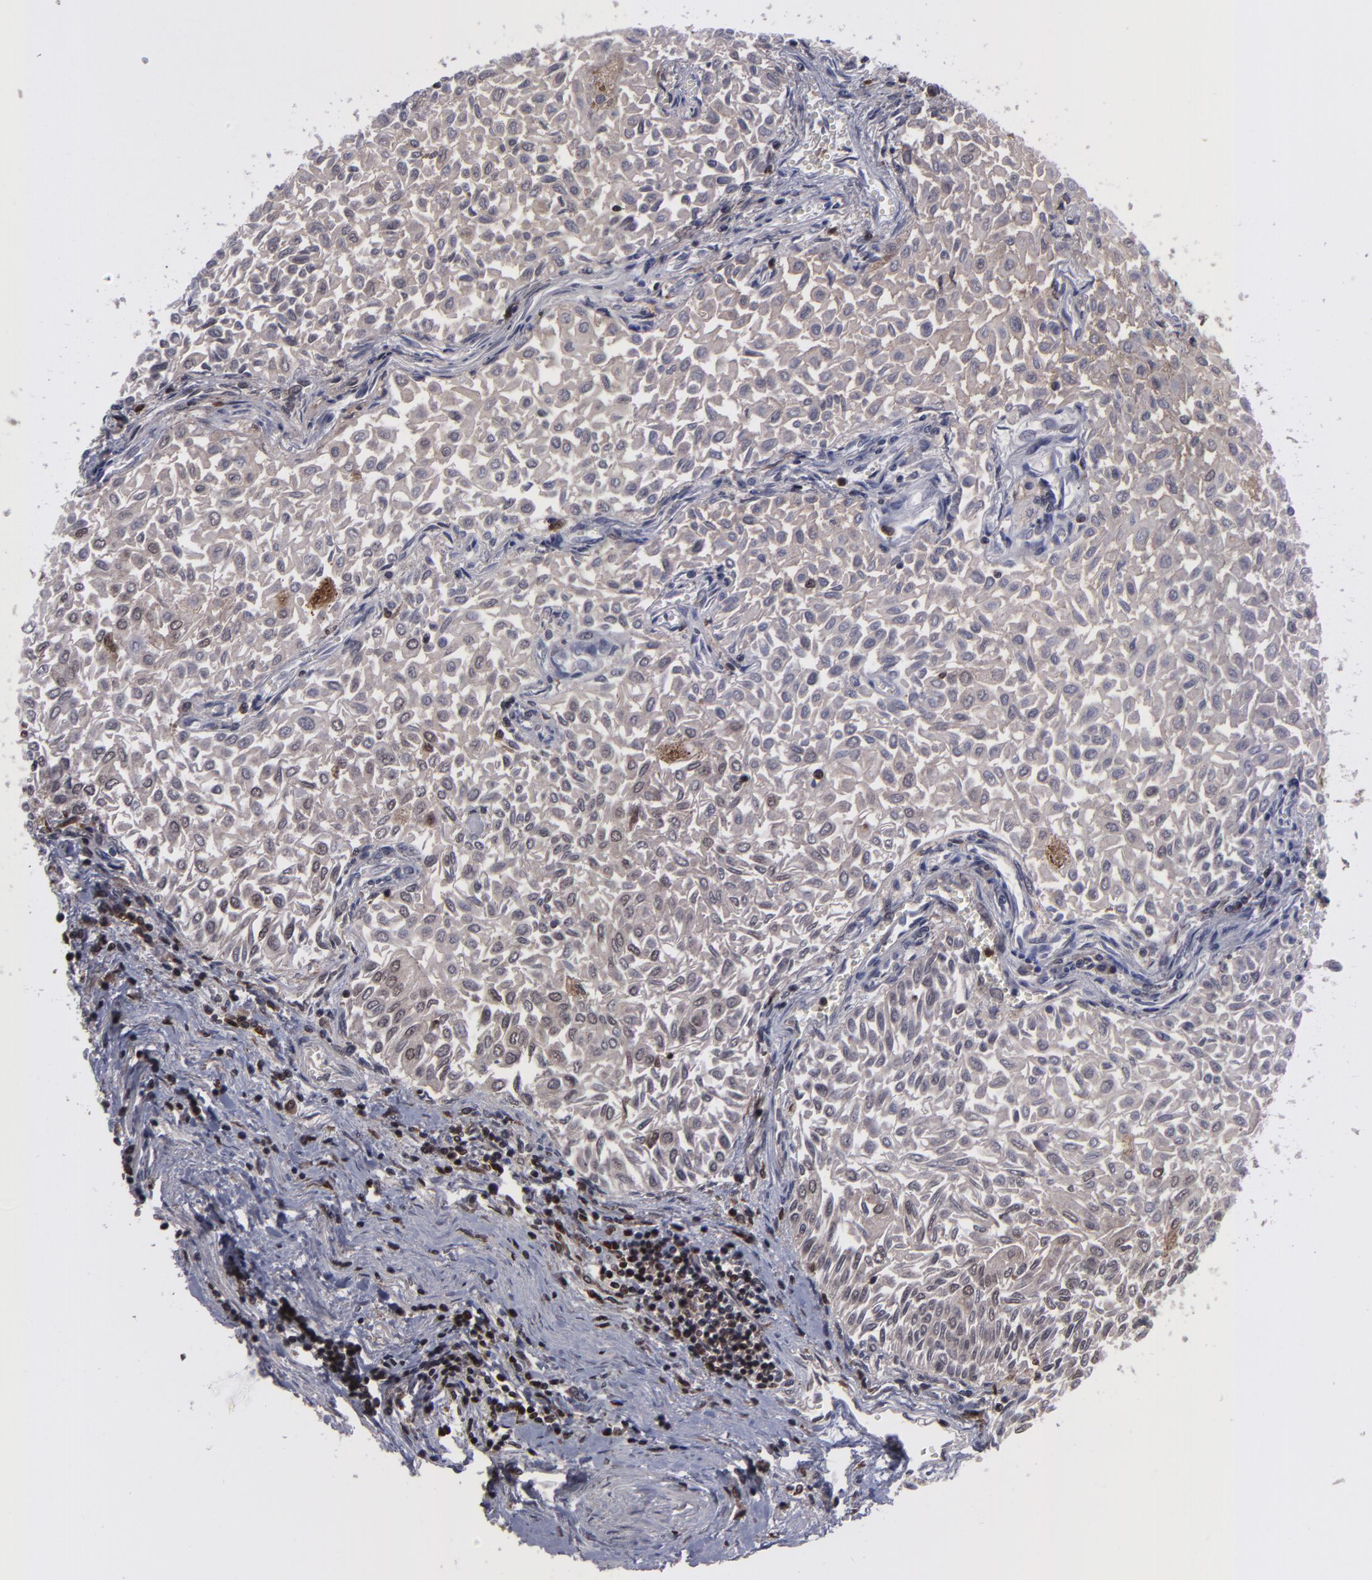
{"staining": {"intensity": "weak", "quantity": ">75%", "location": "cytoplasmic/membranous"}, "tissue": "urothelial cancer", "cell_type": "Tumor cells", "image_type": "cancer", "snomed": [{"axis": "morphology", "description": "Urothelial carcinoma, Low grade"}, {"axis": "topography", "description": "Urinary bladder"}], "caption": "Tumor cells reveal low levels of weak cytoplasmic/membranous expression in approximately >75% of cells in human urothelial cancer.", "gene": "GRB2", "patient": {"sex": "male", "age": 64}}